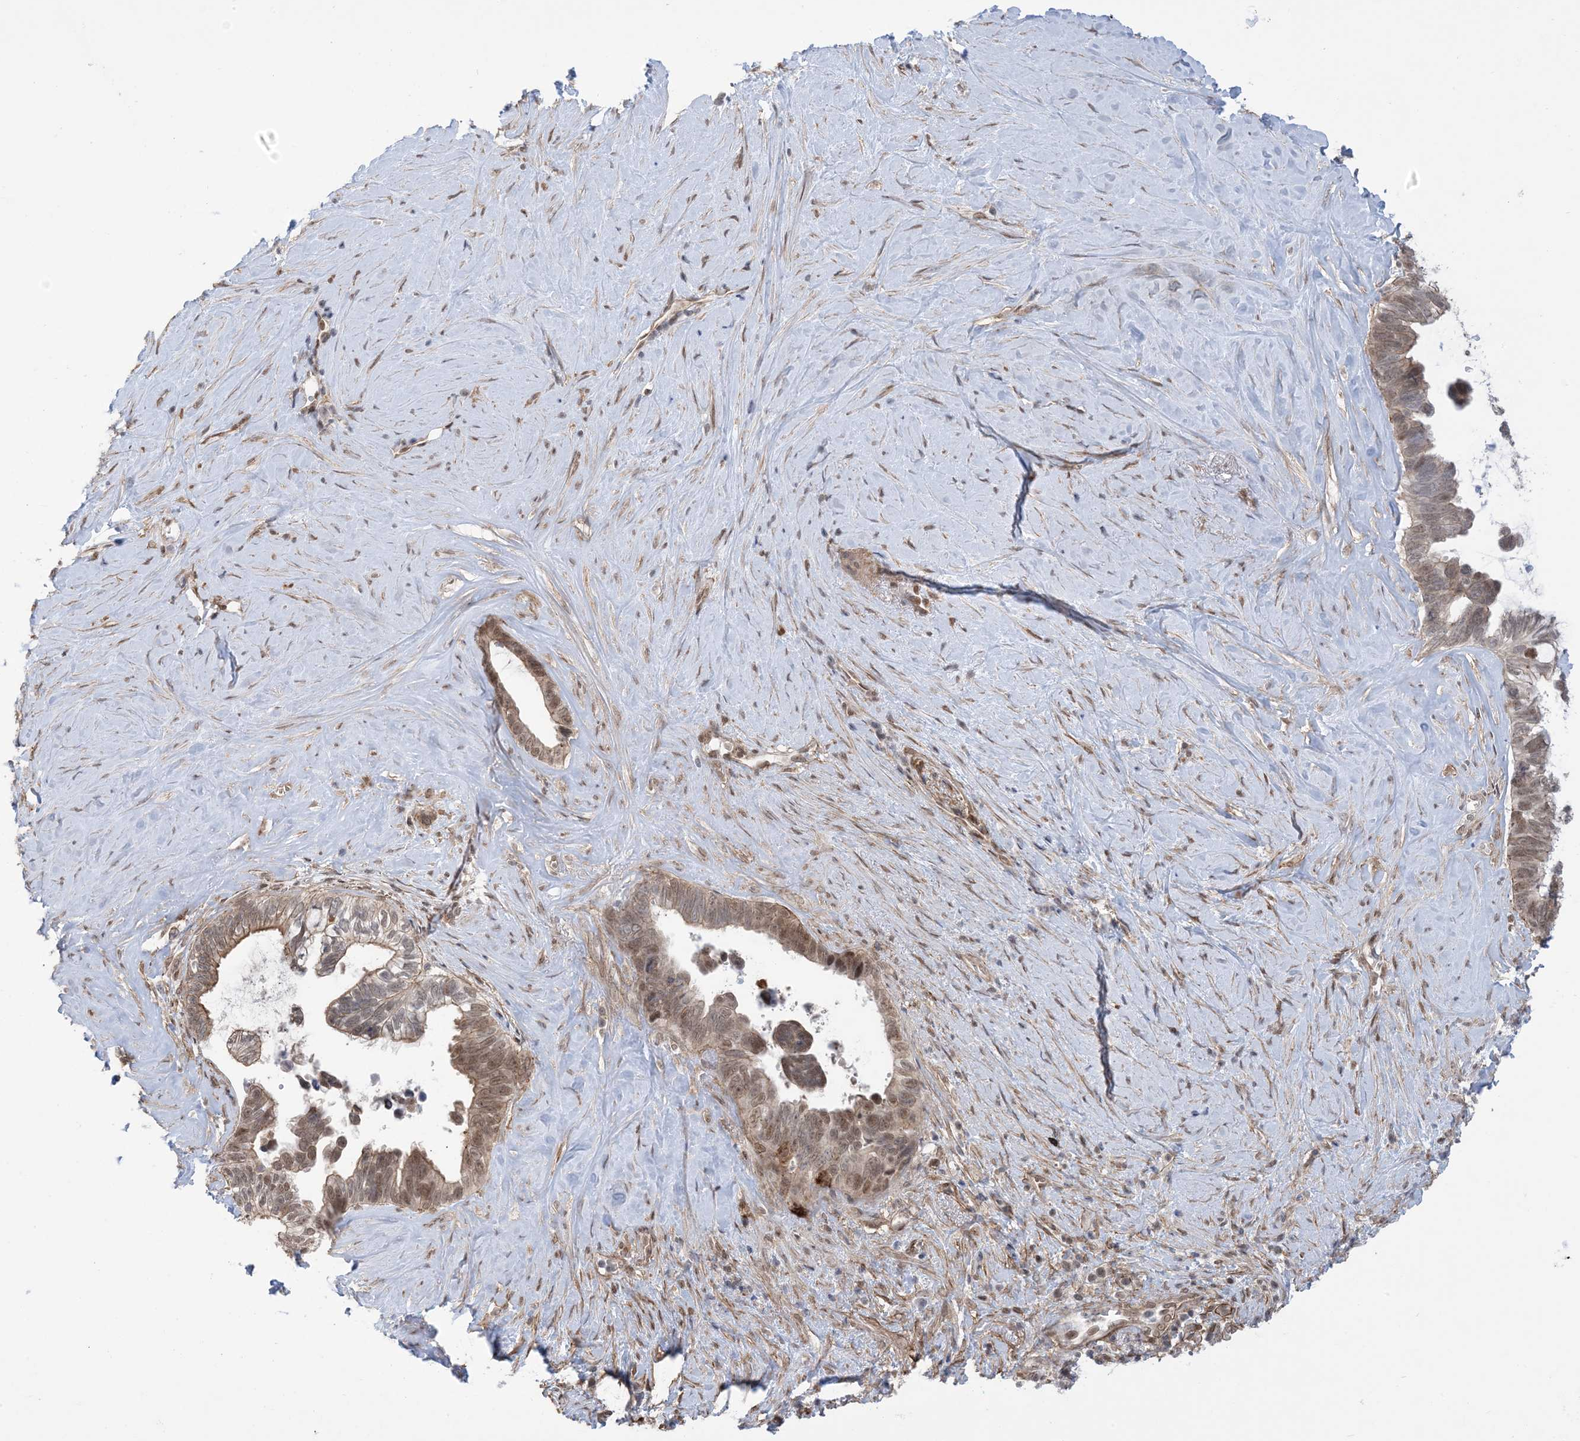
{"staining": {"intensity": "moderate", "quantity": ">75%", "location": "cytoplasmic/membranous,nuclear"}, "tissue": "pancreatic cancer", "cell_type": "Tumor cells", "image_type": "cancer", "snomed": [{"axis": "morphology", "description": "Adenocarcinoma, NOS"}, {"axis": "topography", "description": "Pancreas"}], "caption": "The micrograph displays immunohistochemical staining of adenocarcinoma (pancreatic). There is moderate cytoplasmic/membranous and nuclear positivity is seen in about >75% of tumor cells.", "gene": "ZNF8", "patient": {"sex": "female", "age": 72}}